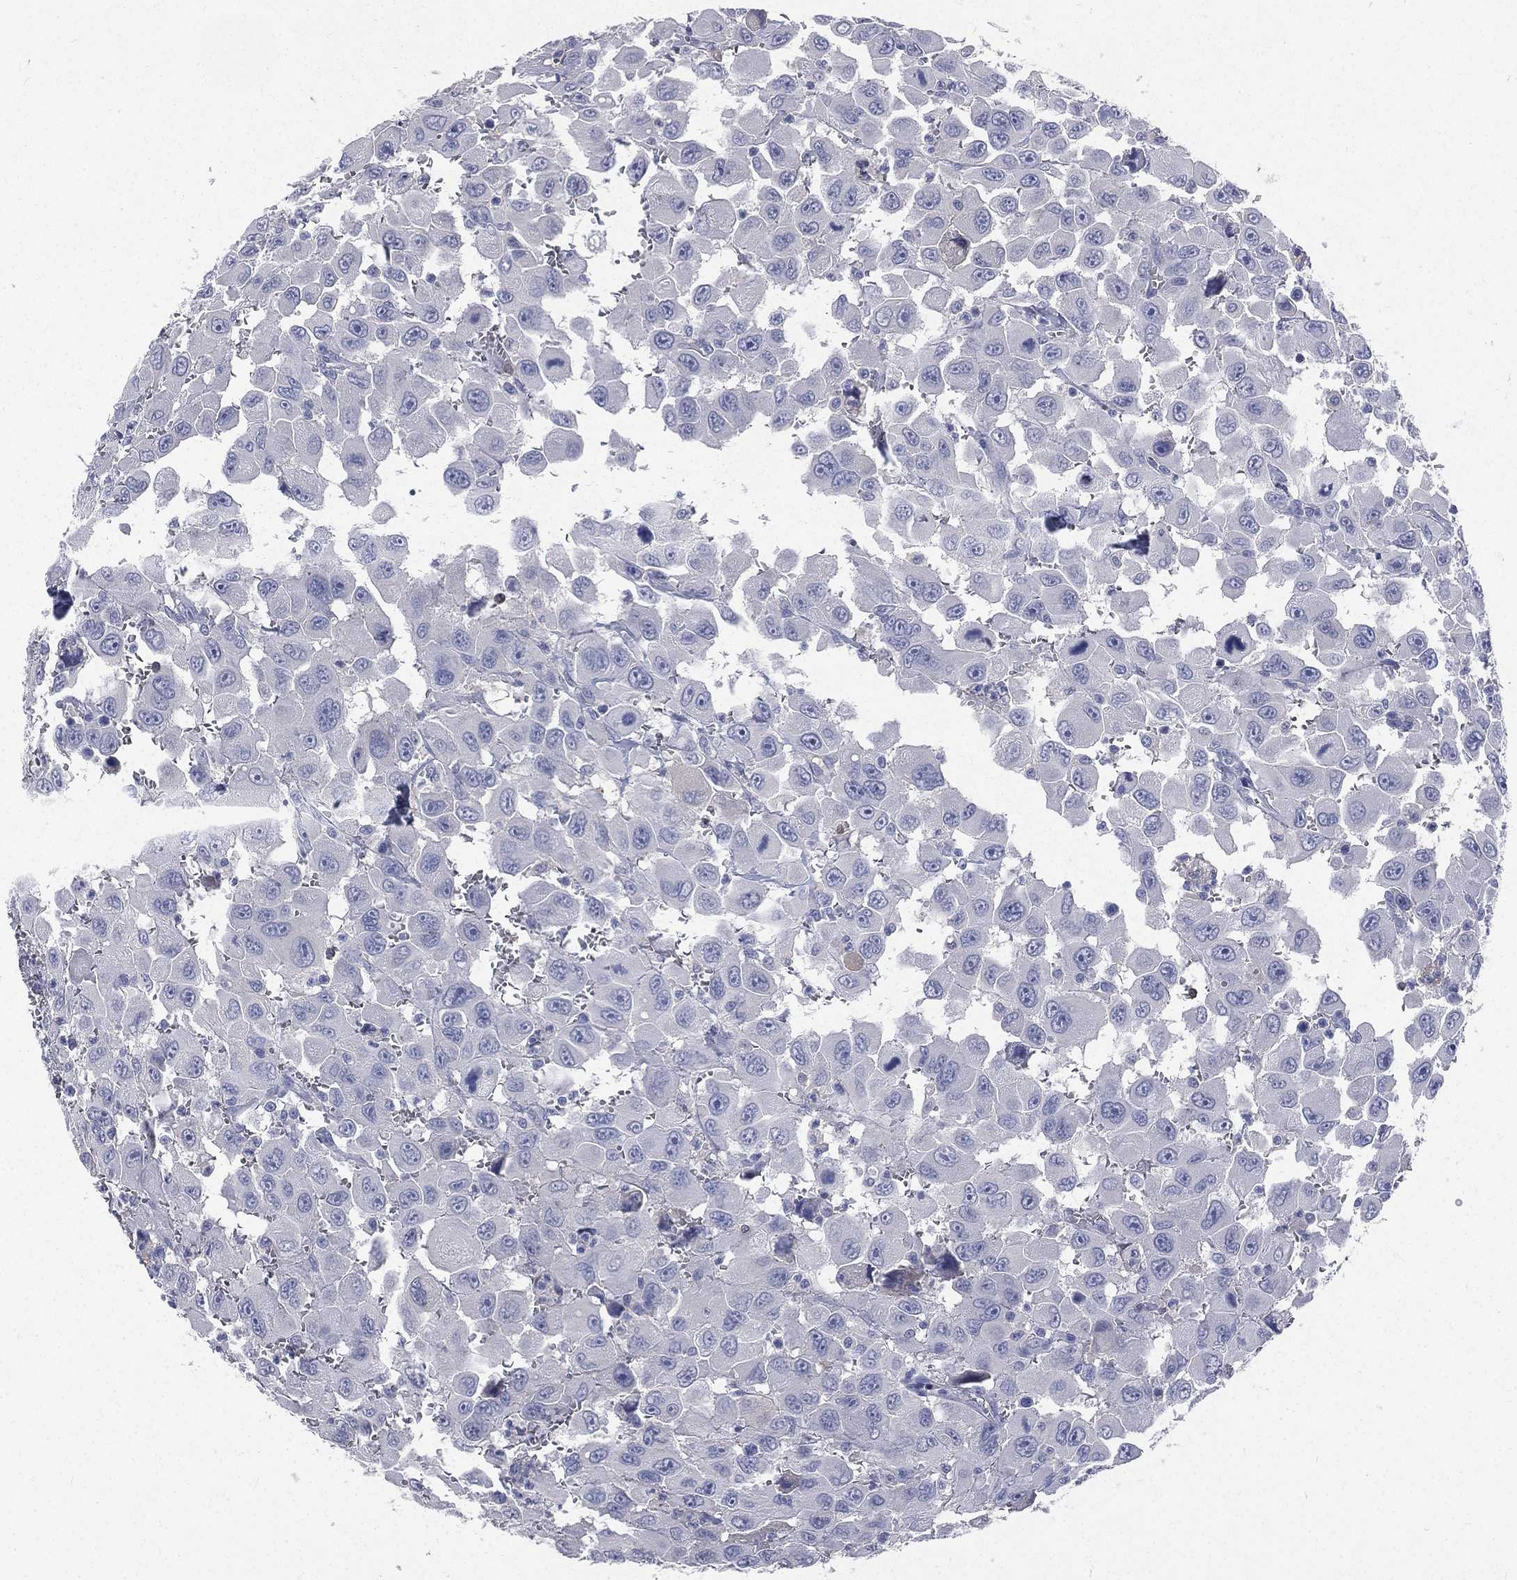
{"staining": {"intensity": "negative", "quantity": "none", "location": "none"}, "tissue": "head and neck cancer", "cell_type": "Tumor cells", "image_type": "cancer", "snomed": [{"axis": "morphology", "description": "Squamous cell carcinoma, NOS"}, {"axis": "morphology", "description": "Squamous cell carcinoma, metastatic, NOS"}, {"axis": "topography", "description": "Oral tissue"}, {"axis": "topography", "description": "Head-Neck"}], "caption": "Immunohistochemical staining of human head and neck cancer shows no significant positivity in tumor cells. The staining is performed using DAB (3,3'-diaminobenzidine) brown chromogen with nuclei counter-stained in using hematoxylin.", "gene": "CD3D", "patient": {"sex": "female", "age": 85}}